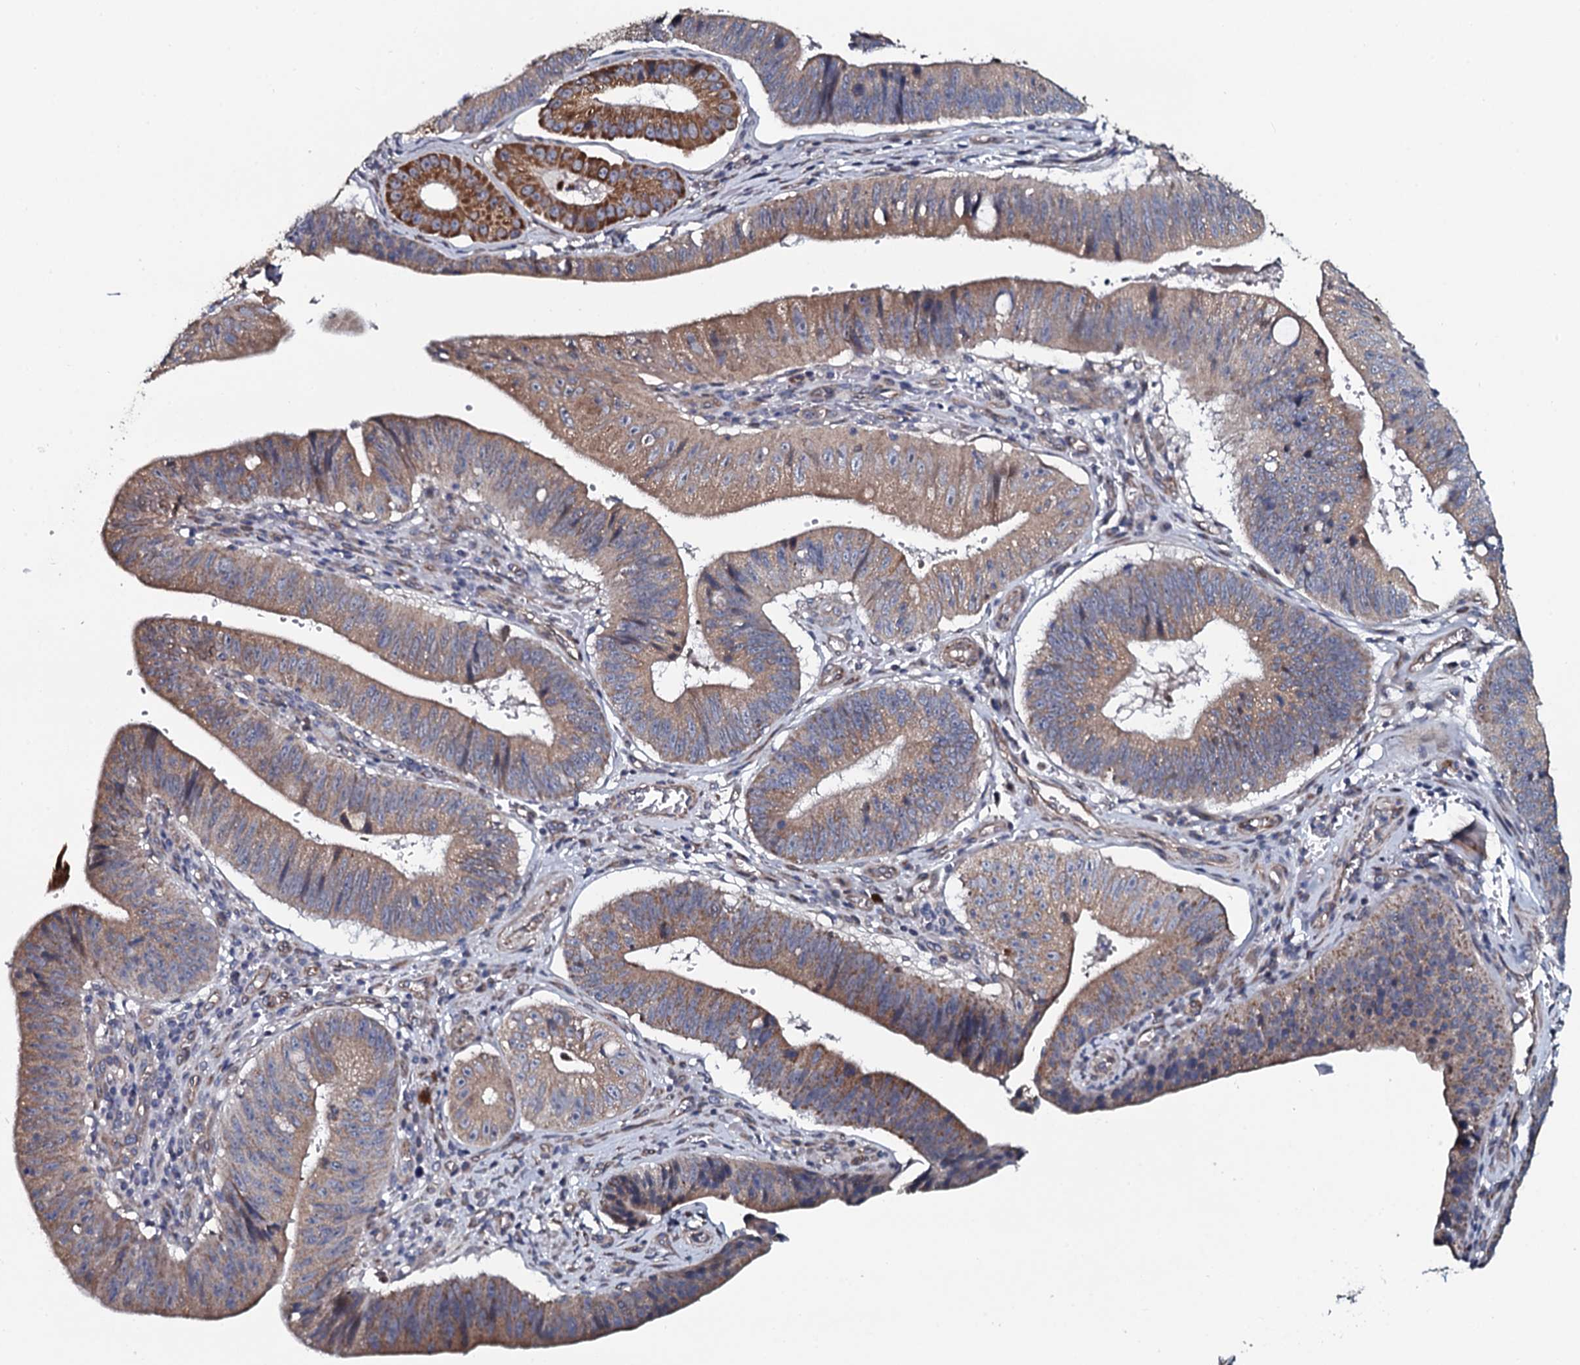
{"staining": {"intensity": "moderate", "quantity": ">75%", "location": "cytoplasmic/membranous"}, "tissue": "stomach cancer", "cell_type": "Tumor cells", "image_type": "cancer", "snomed": [{"axis": "morphology", "description": "Adenocarcinoma, NOS"}, {"axis": "topography", "description": "Stomach"}], "caption": "Human stomach cancer stained with a brown dye demonstrates moderate cytoplasmic/membranous positive staining in approximately >75% of tumor cells.", "gene": "KCTD4", "patient": {"sex": "male", "age": 59}}